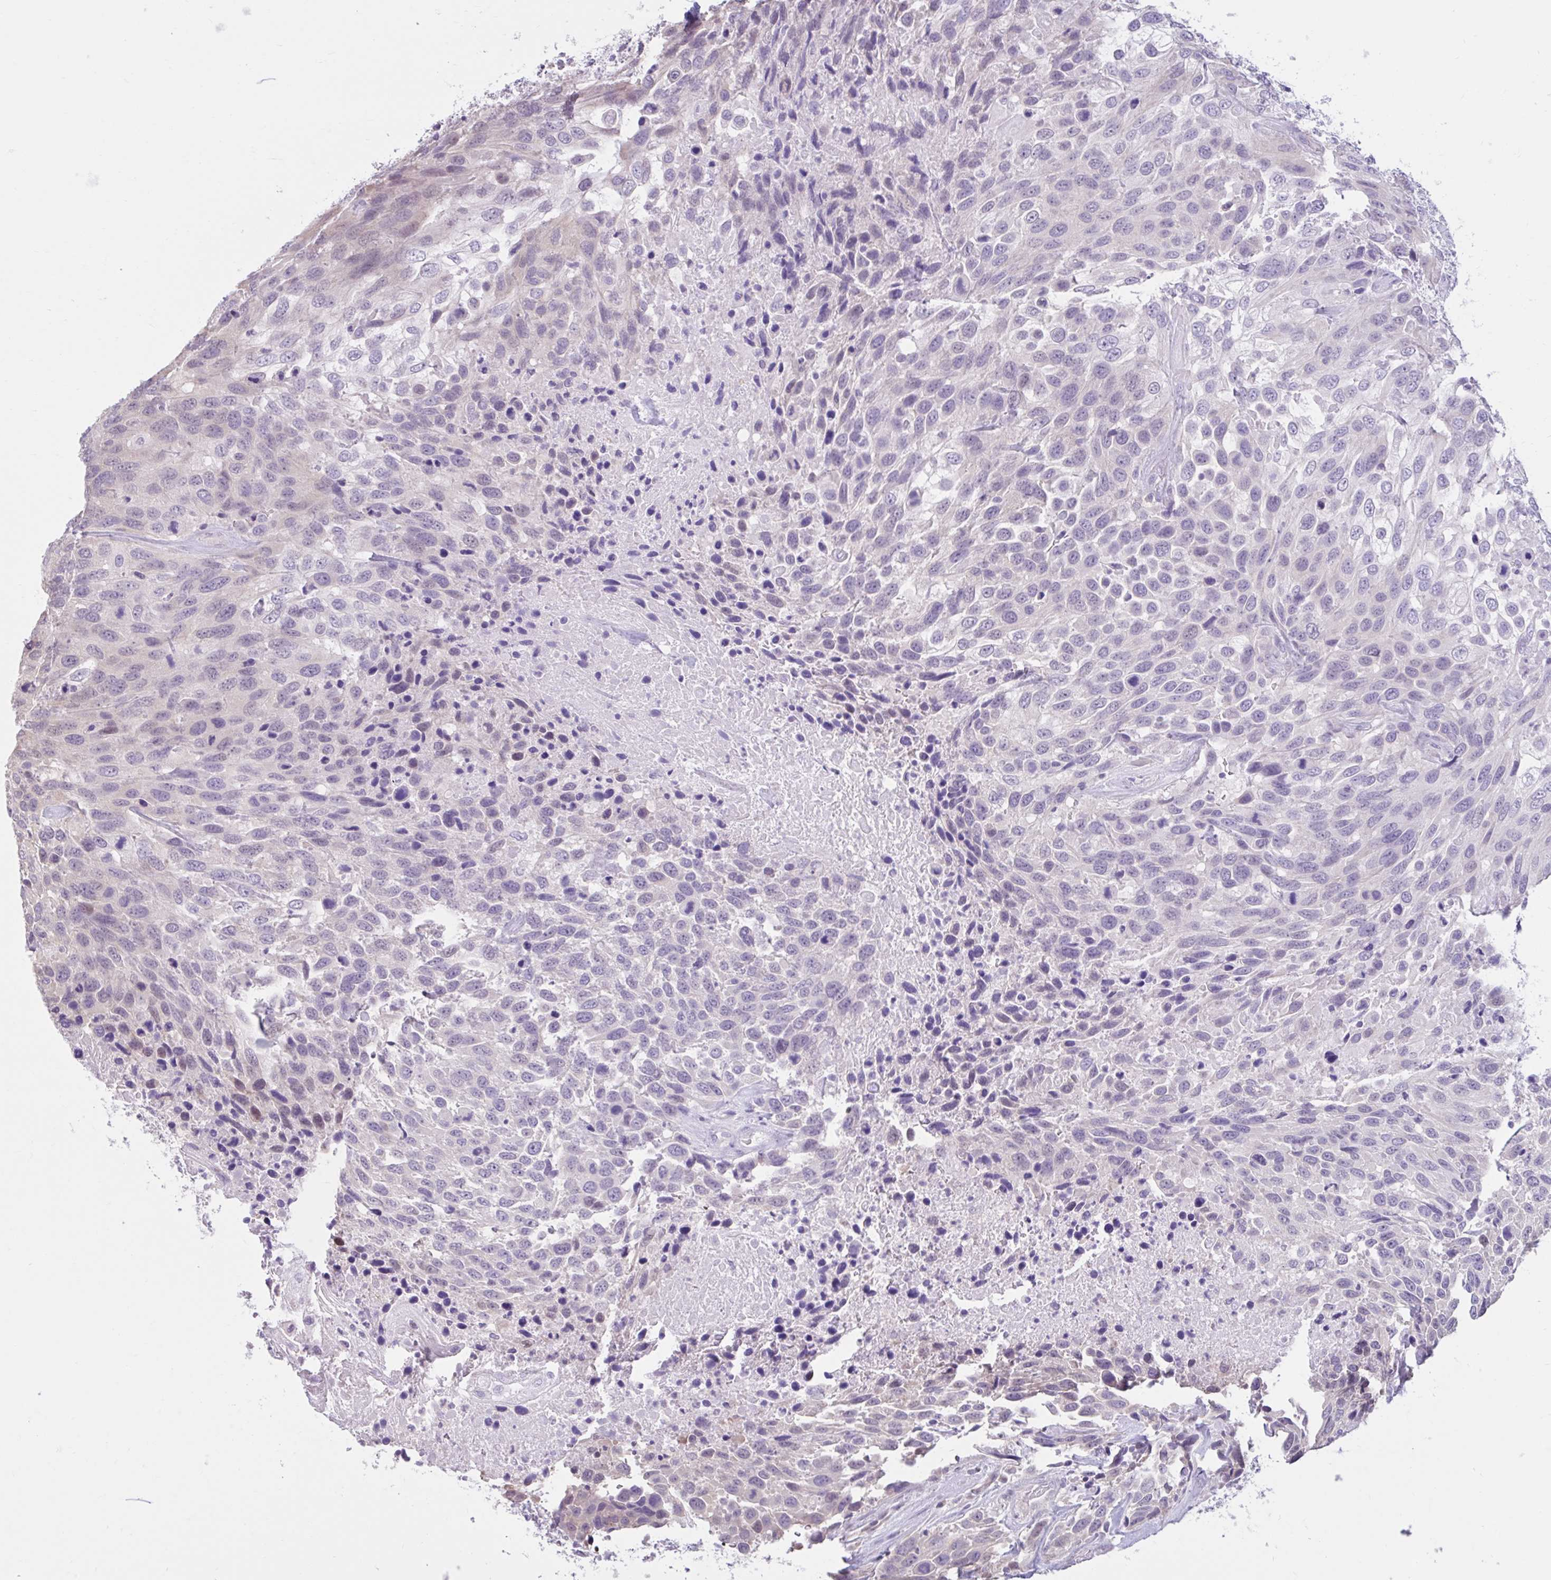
{"staining": {"intensity": "weak", "quantity": "<25%", "location": "cytoplasmic/membranous"}, "tissue": "urothelial cancer", "cell_type": "Tumor cells", "image_type": "cancer", "snomed": [{"axis": "morphology", "description": "Urothelial carcinoma, High grade"}, {"axis": "topography", "description": "Urinary bladder"}], "caption": "IHC of urothelial cancer reveals no positivity in tumor cells. The staining was performed using DAB to visualize the protein expression in brown, while the nuclei were stained in blue with hematoxylin (Magnification: 20x).", "gene": "CDH19", "patient": {"sex": "female", "age": 70}}